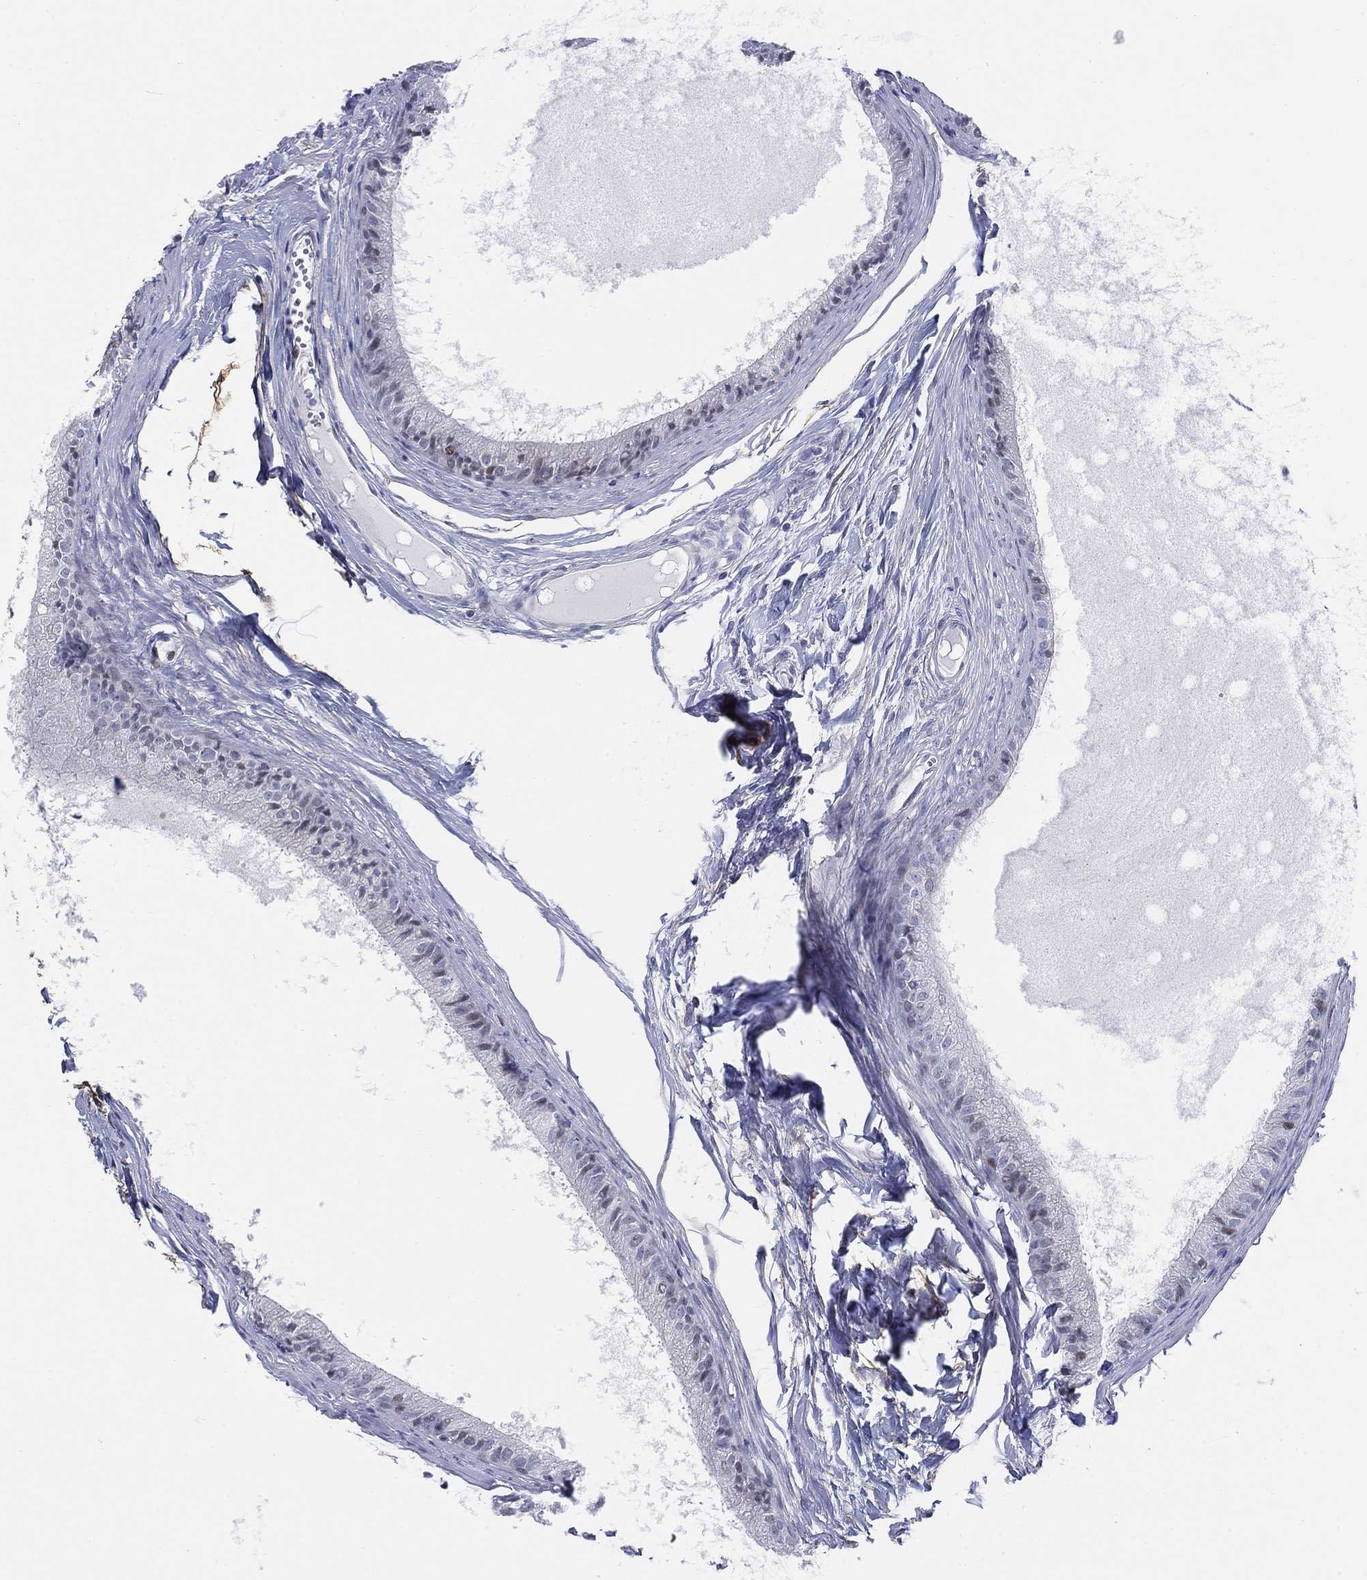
{"staining": {"intensity": "moderate", "quantity": "<25%", "location": "nuclear"}, "tissue": "epididymis", "cell_type": "Glandular cells", "image_type": "normal", "snomed": [{"axis": "morphology", "description": "Normal tissue, NOS"}, {"axis": "topography", "description": "Epididymis"}], "caption": "Unremarkable epididymis was stained to show a protein in brown. There is low levels of moderate nuclear expression in approximately <25% of glandular cells.", "gene": "MYO3A", "patient": {"sex": "male", "age": 51}}